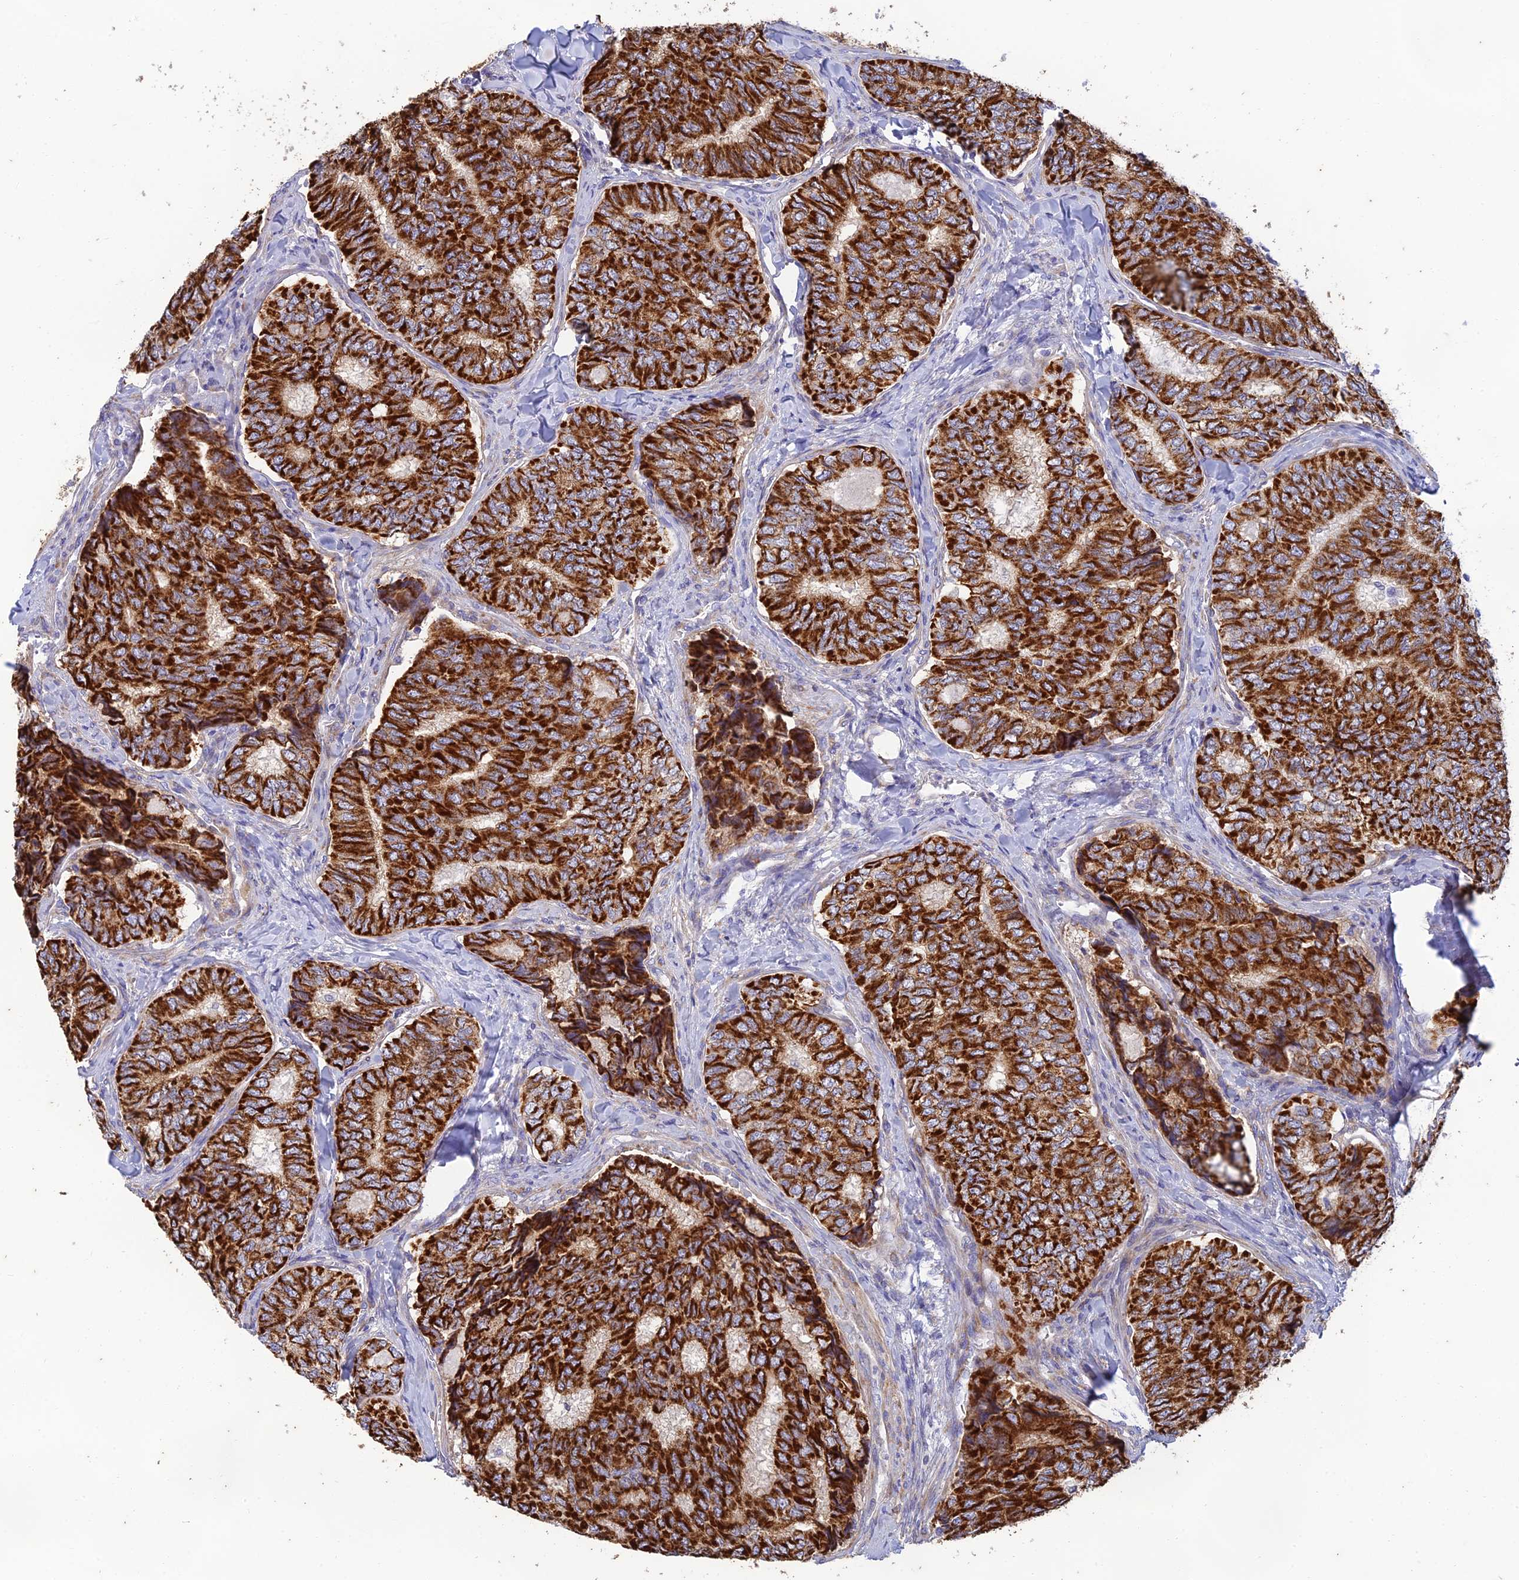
{"staining": {"intensity": "strong", "quantity": ">75%", "location": "cytoplasmic/membranous"}, "tissue": "thyroid cancer", "cell_type": "Tumor cells", "image_type": "cancer", "snomed": [{"axis": "morphology", "description": "Papillary adenocarcinoma, NOS"}, {"axis": "topography", "description": "Thyroid gland"}], "caption": "Tumor cells show strong cytoplasmic/membranous staining in approximately >75% of cells in thyroid cancer. Nuclei are stained in blue.", "gene": "PTCD2", "patient": {"sex": "female", "age": 35}}